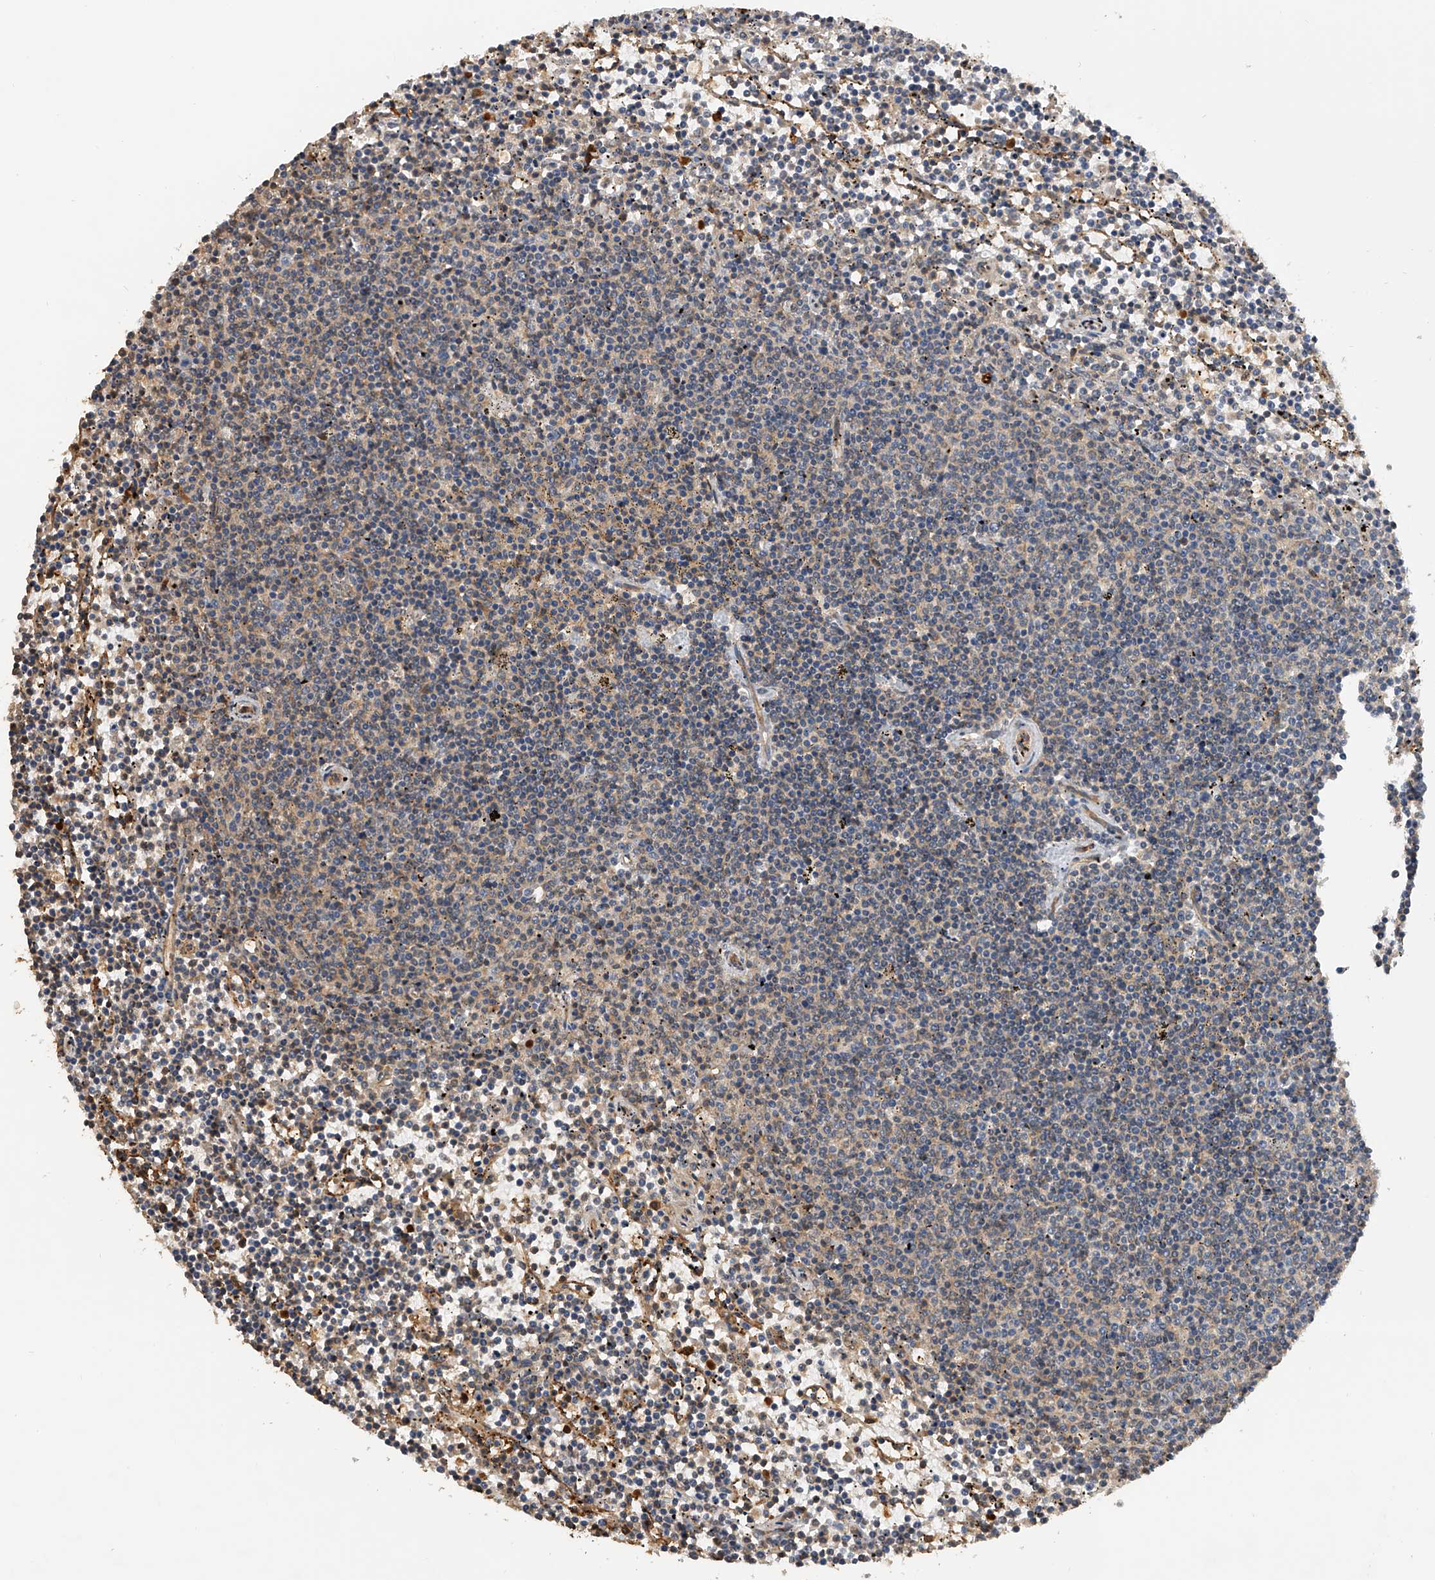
{"staining": {"intensity": "negative", "quantity": "none", "location": "none"}, "tissue": "lymphoma", "cell_type": "Tumor cells", "image_type": "cancer", "snomed": [{"axis": "morphology", "description": "Malignant lymphoma, non-Hodgkin's type, Low grade"}, {"axis": "topography", "description": "Spleen"}], "caption": "Tumor cells are negative for protein expression in human lymphoma. (DAB immunohistochemistry visualized using brightfield microscopy, high magnification).", "gene": "PTPRA", "patient": {"sex": "female", "age": 50}}